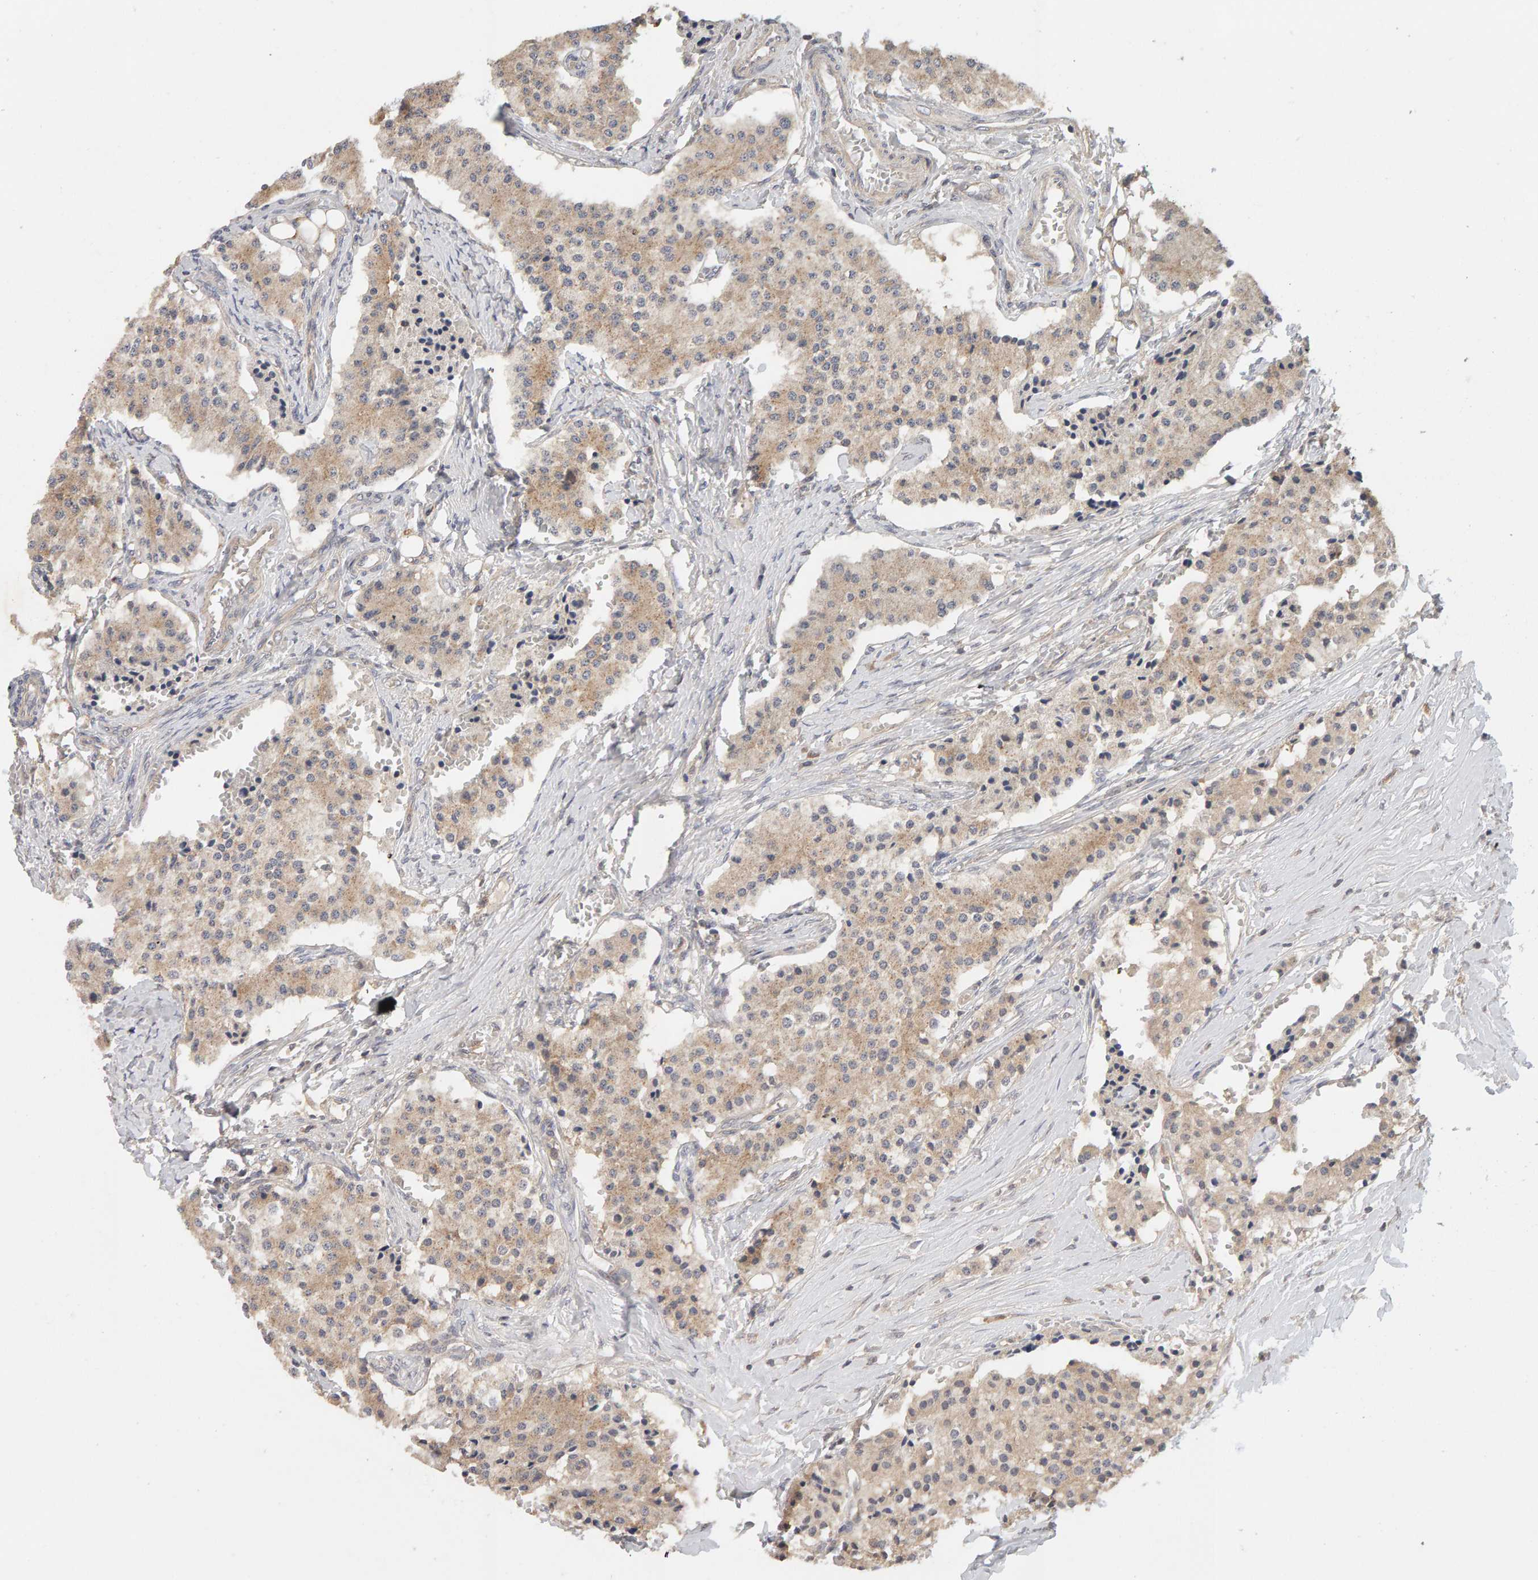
{"staining": {"intensity": "weak", "quantity": ">75%", "location": "cytoplasmic/membranous"}, "tissue": "carcinoid", "cell_type": "Tumor cells", "image_type": "cancer", "snomed": [{"axis": "morphology", "description": "Carcinoid, malignant, NOS"}, {"axis": "topography", "description": "Colon"}], "caption": "Weak cytoplasmic/membranous protein expression is seen in about >75% of tumor cells in carcinoid. Ihc stains the protein in brown and the nuclei are stained blue.", "gene": "DNAJC7", "patient": {"sex": "female", "age": 52}}